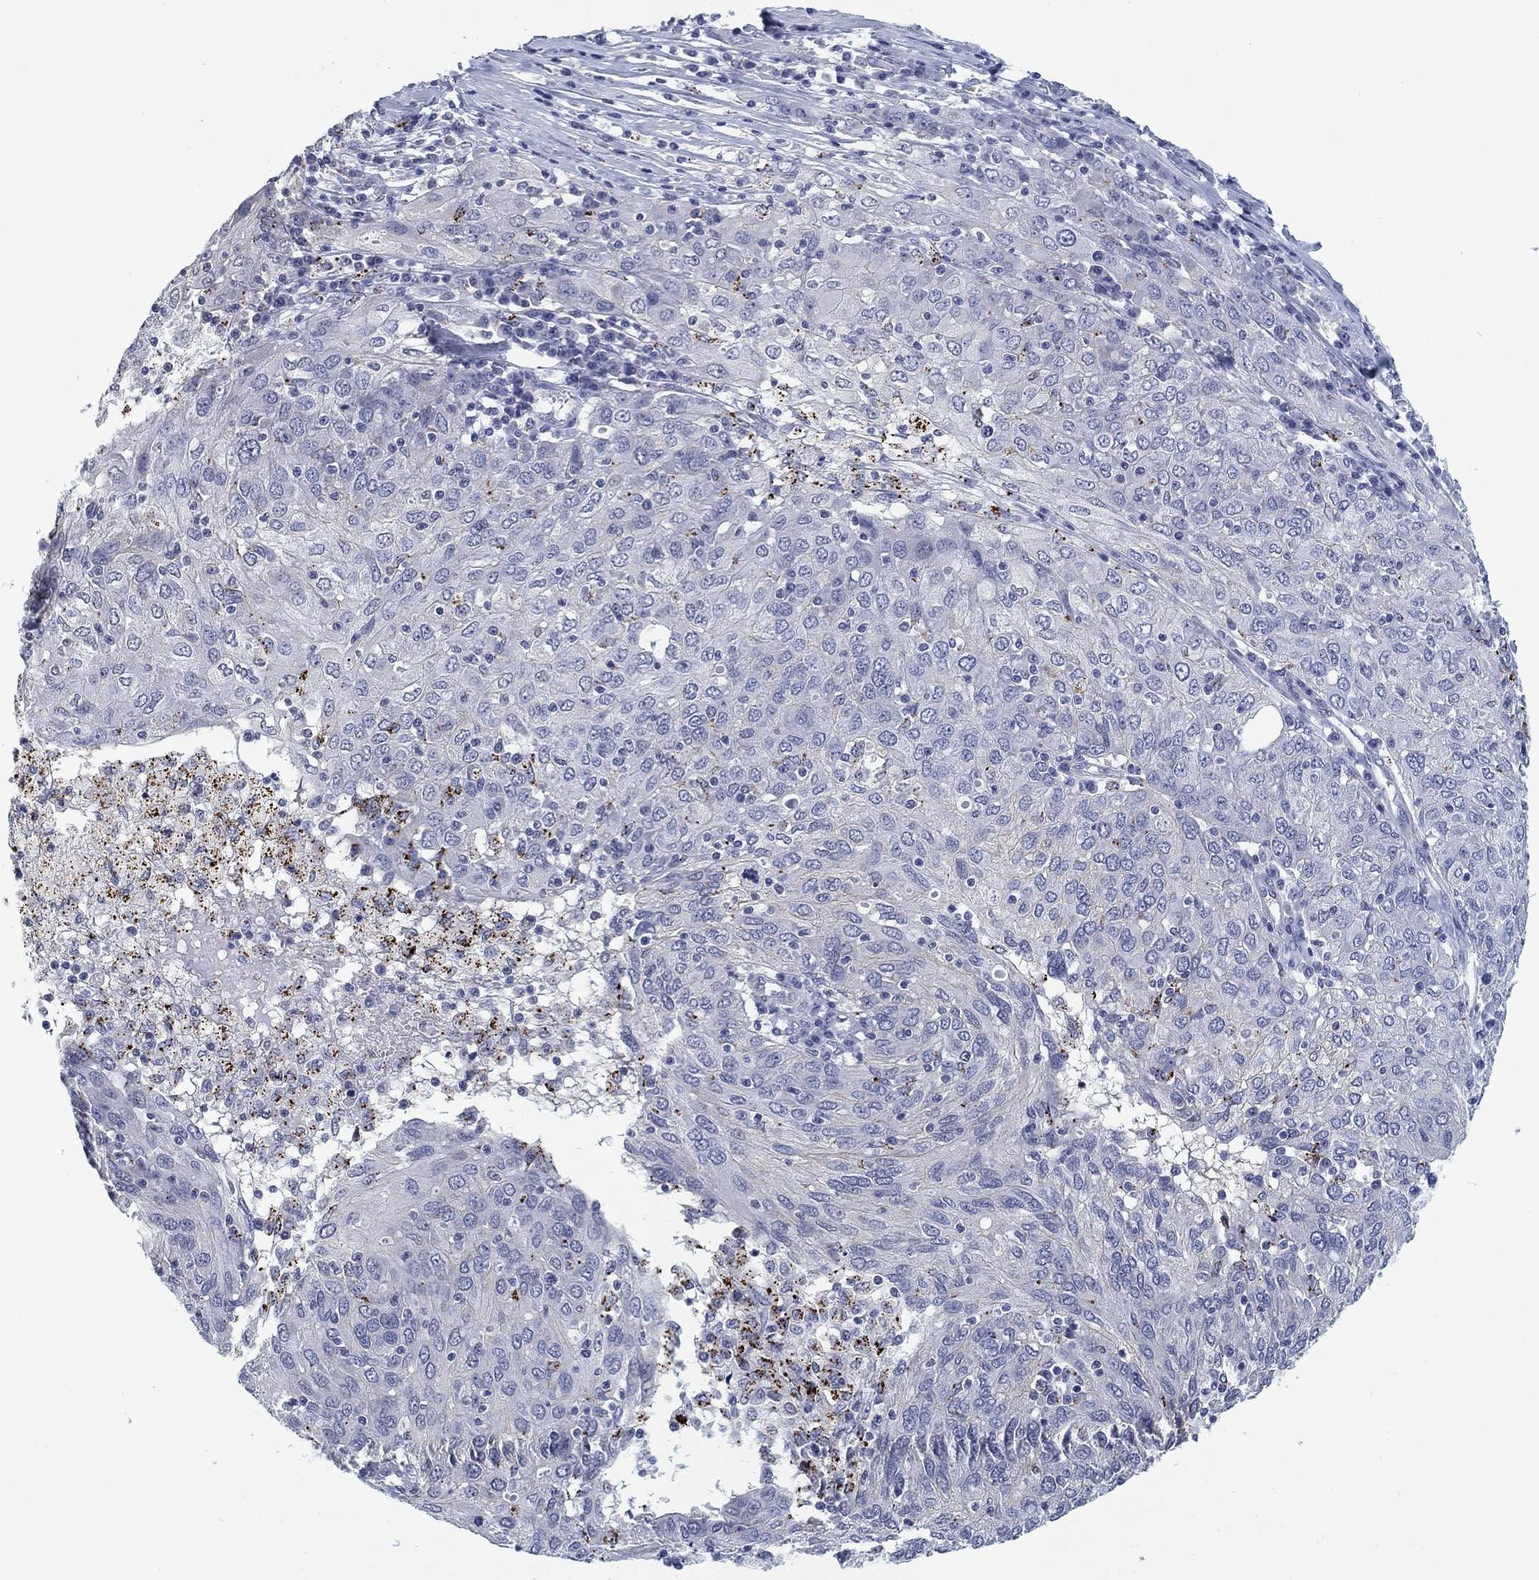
{"staining": {"intensity": "negative", "quantity": "none", "location": "none"}, "tissue": "ovarian cancer", "cell_type": "Tumor cells", "image_type": "cancer", "snomed": [{"axis": "morphology", "description": "Carcinoma, endometroid"}, {"axis": "topography", "description": "Ovary"}], "caption": "Micrograph shows no protein staining in tumor cells of ovarian cancer (endometroid carcinoma) tissue.", "gene": "OTUB2", "patient": {"sex": "female", "age": 50}}